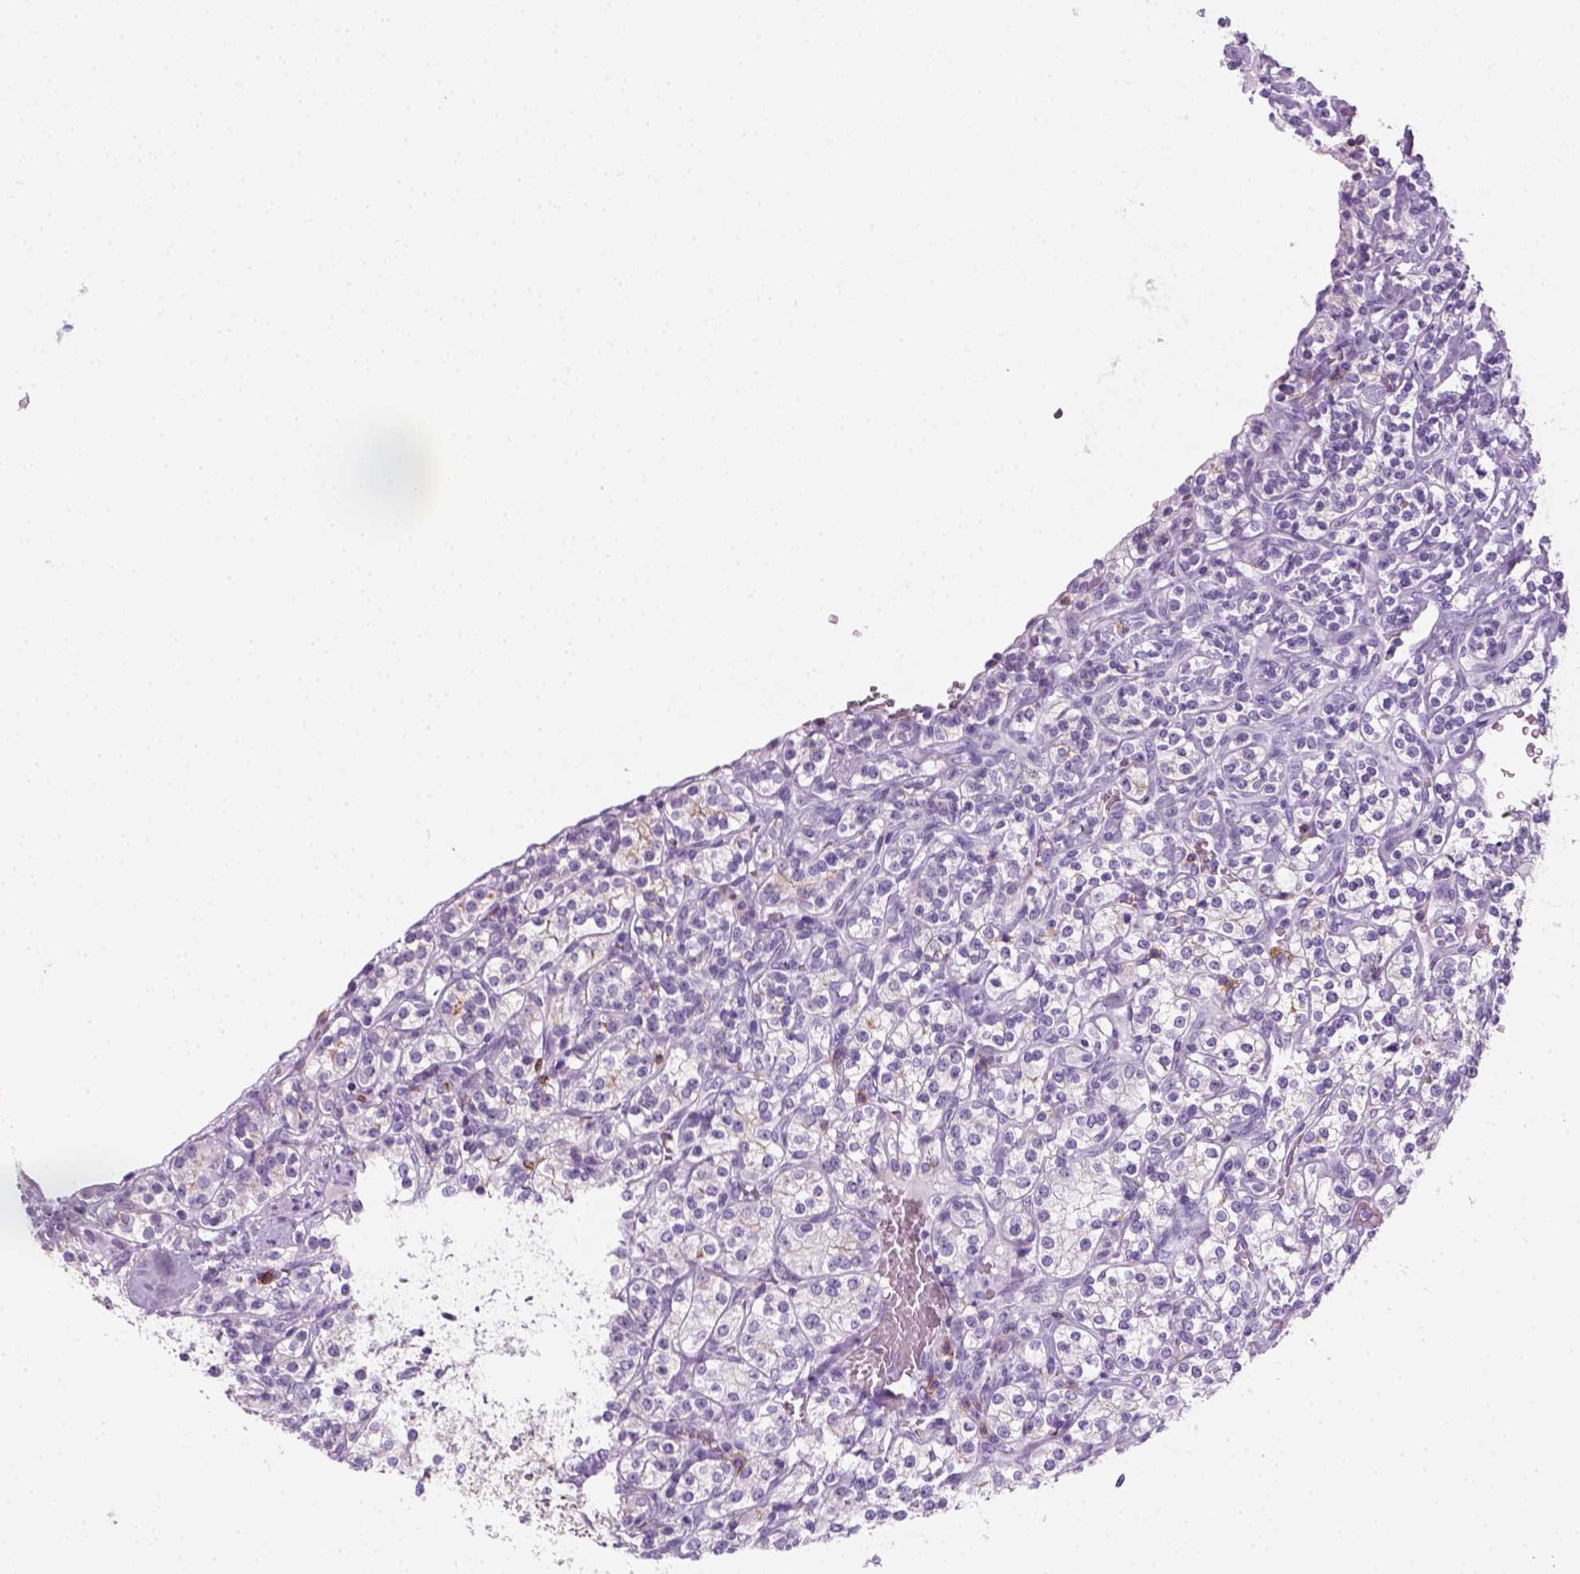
{"staining": {"intensity": "negative", "quantity": "none", "location": "none"}, "tissue": "renal cancer", "cell_type": "Tumor cells", "image_type": "cancer", "snomed": [{"axis": "morphology", "description": "Adenocarcinoma, NOS"}, {"axis": "topography", "description": "Kidney"}], "caption": "A histopathology image of human renal adenocarcinoma is negative for staining in tumor cells.", "gene": "AQP3", "patient": {"sex": "male", "age": 77}}